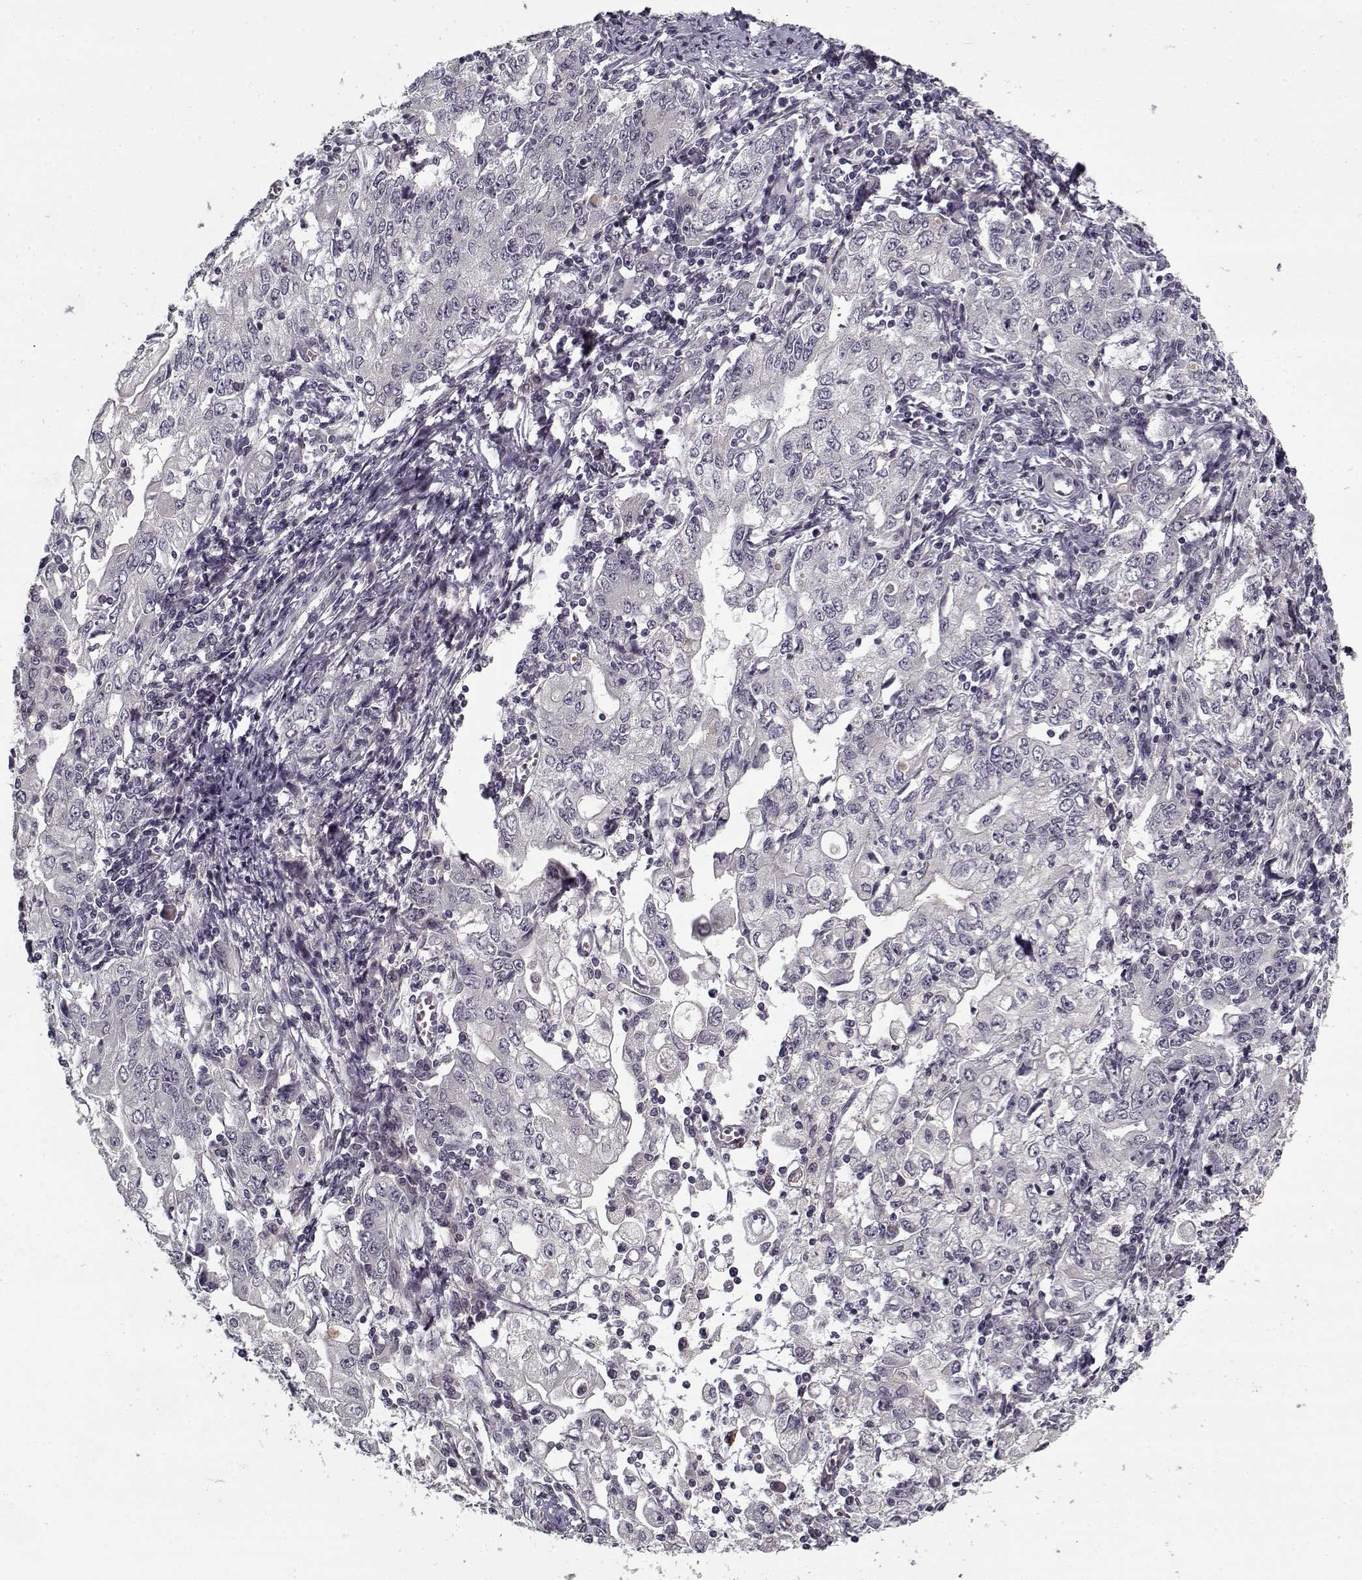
{"staining": {"intensity": "negative", "quantity": "none", "location": "none"}, "tissue": "stomach cancer", "cell_type": "Tumor cells", "image_type": "cancer", "snomed": [{"axis": "morphology", "description": "Adenocarcinoma, NOS"}, {"axis": "topography", "description": "Stomach, lower"}], "caption": "Tumor cells show no significant positivity in adenocarcinoma (stomach).", "gene": "LAMA2", "patient": {"sex": "female", "age": 72}}